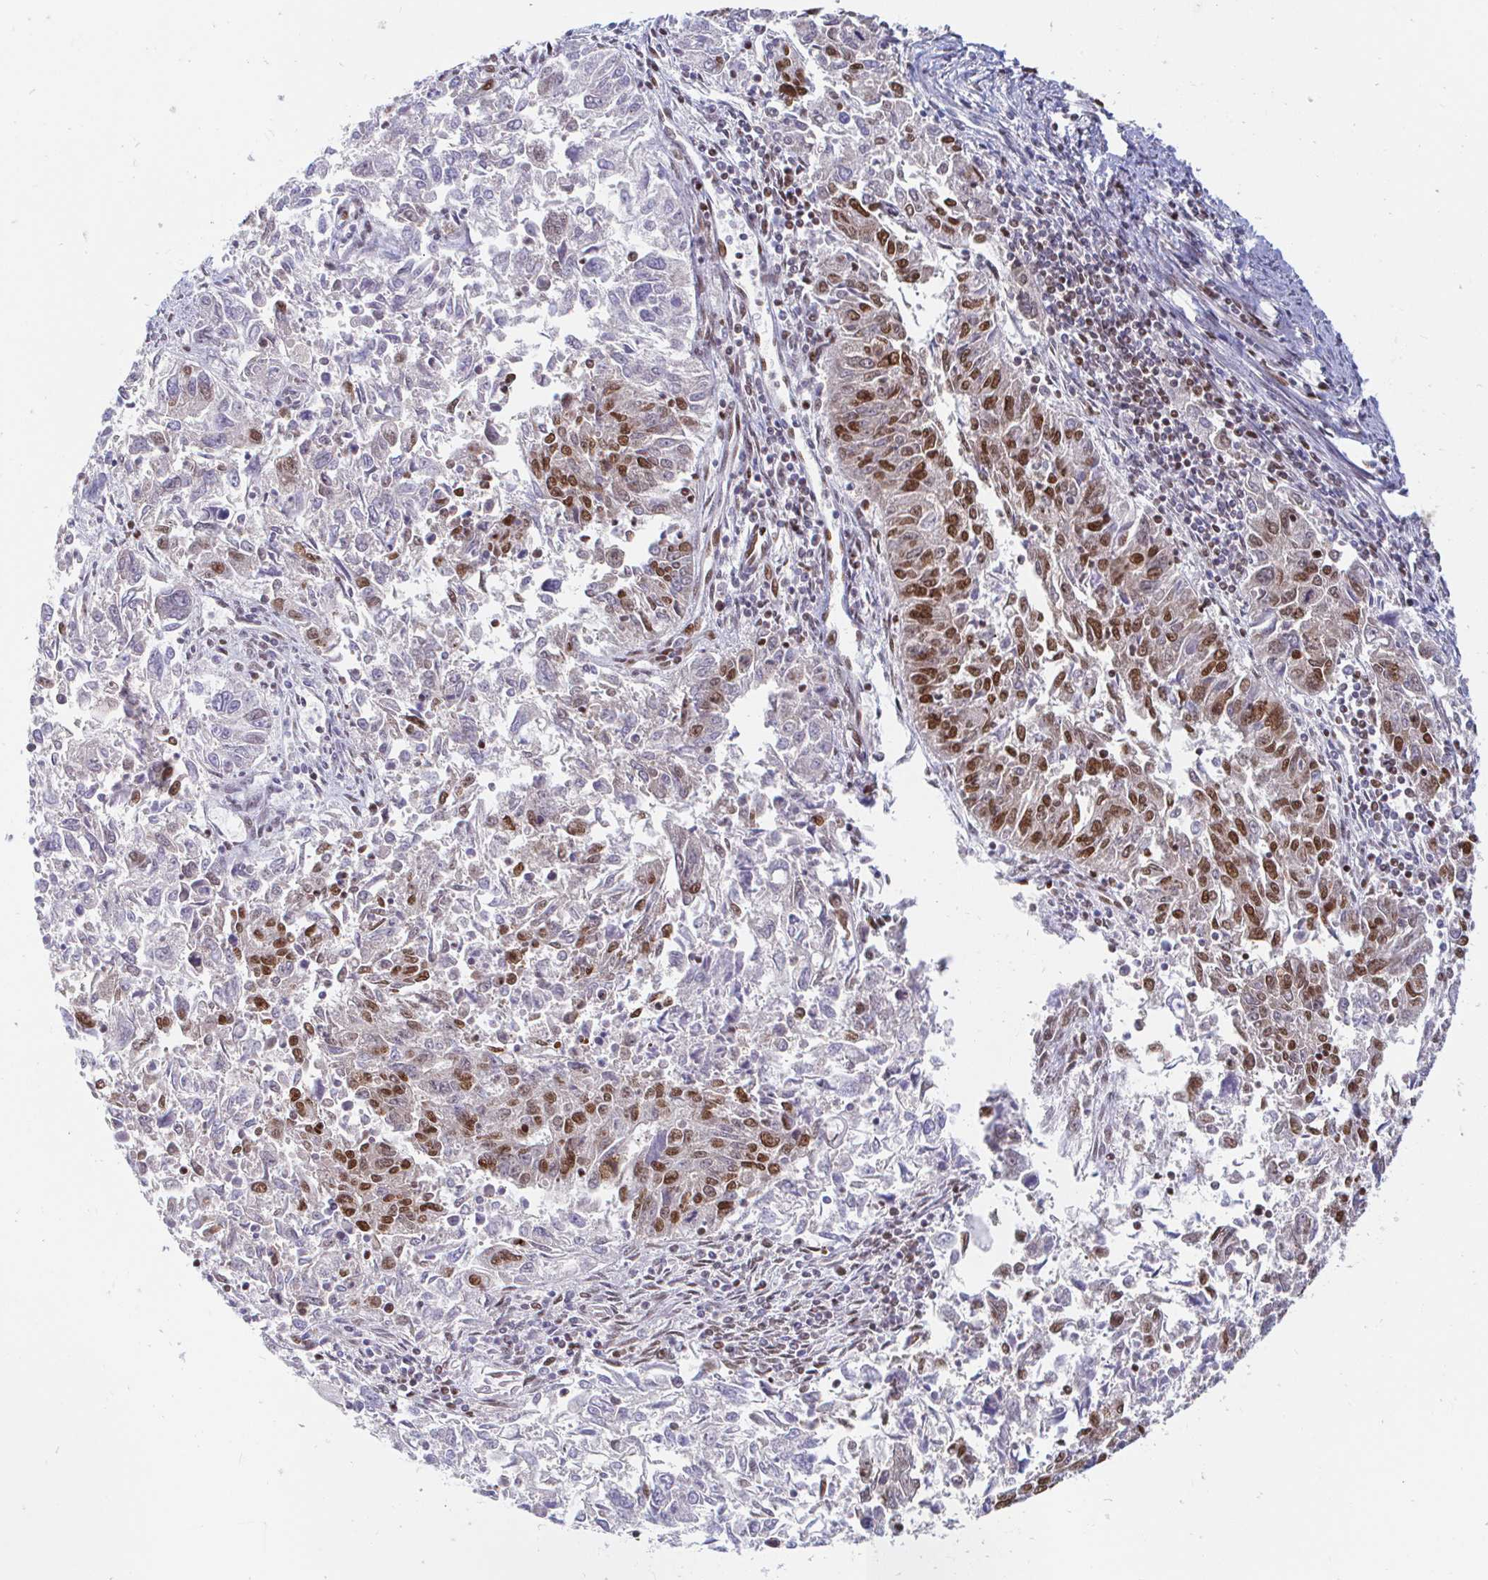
{"staining": {"intensity": "moderate", "quantity": "<25%", "location": "nuclear"}, "tissue": "endometrial cancer", "cell_type": "Tumor cells", "image_type": "cancer", "snomed": [{"axis": "morphology", "description": "Adenocarcinoma, NOS"}, {"axis": "topography", "description": "Endometrium"}], "caption": "Immunohistochemical staining of endometrial adenocarcinoma reveals low levels of moderate nuclear positivity in approximately <25% of tumor cells.", "gene": "RBMX", "patient": {"sex": "female", "age": 42}}